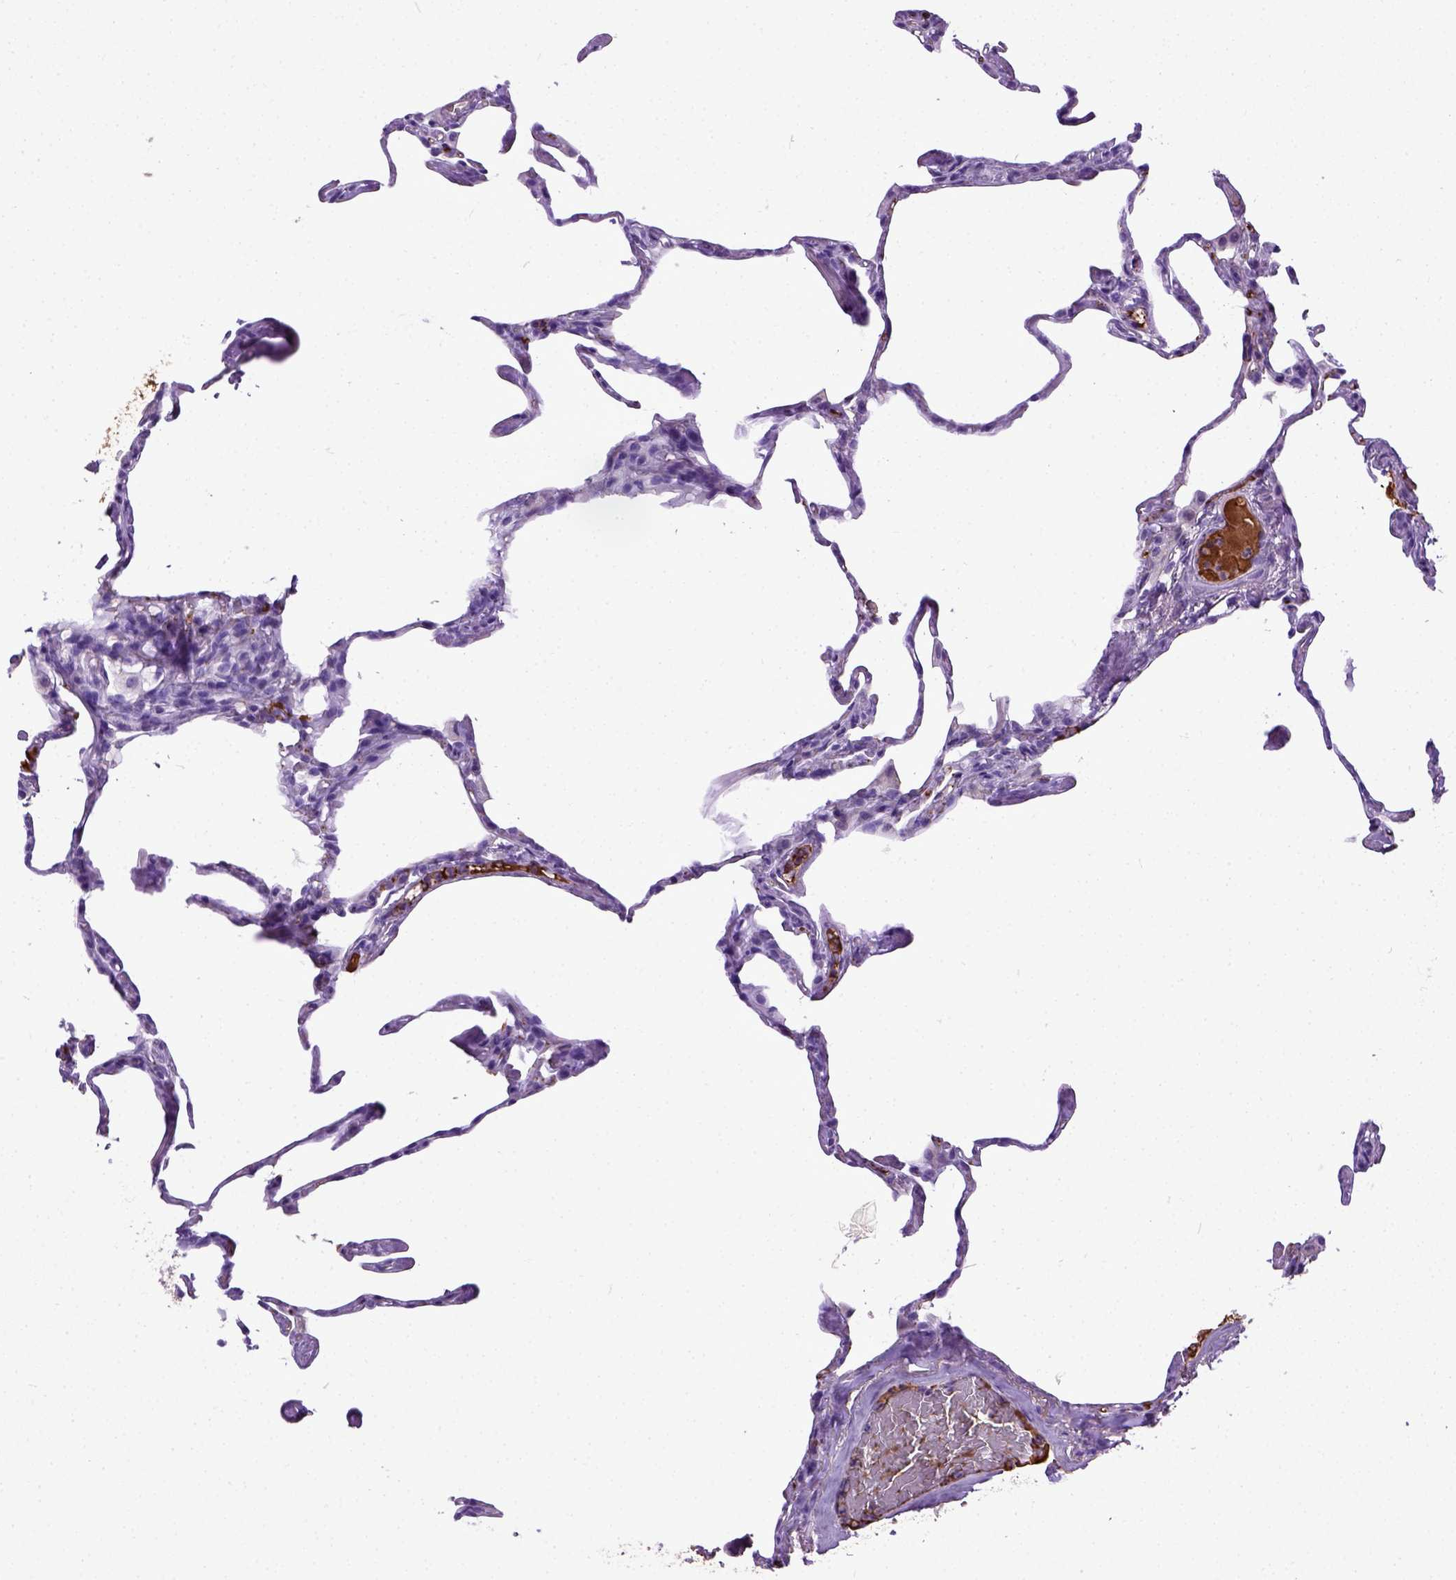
{"staining": {"intensity": "negative", "quantity": "none", "location": "none"}, "tissue": "lung", "cell_type": "Alveolar cells", "image_type": "normal", "snomed": [{"axis": "morphology", "description": "Normal tissue, NOS"}, {"axis": "topography", "description": "Lung"}], "caption": "Unremarkable lung was stained to show a protein in brown. There is no significant staining in alveolar cells. (Stains: DAB immunohistochemistry (IHC) with hematoxylin counter stain, Microscopy: brightfield microscopy at high magnification).", "gene": "ADAMTS8", "patient": {"sex": "male", "age": 65}}